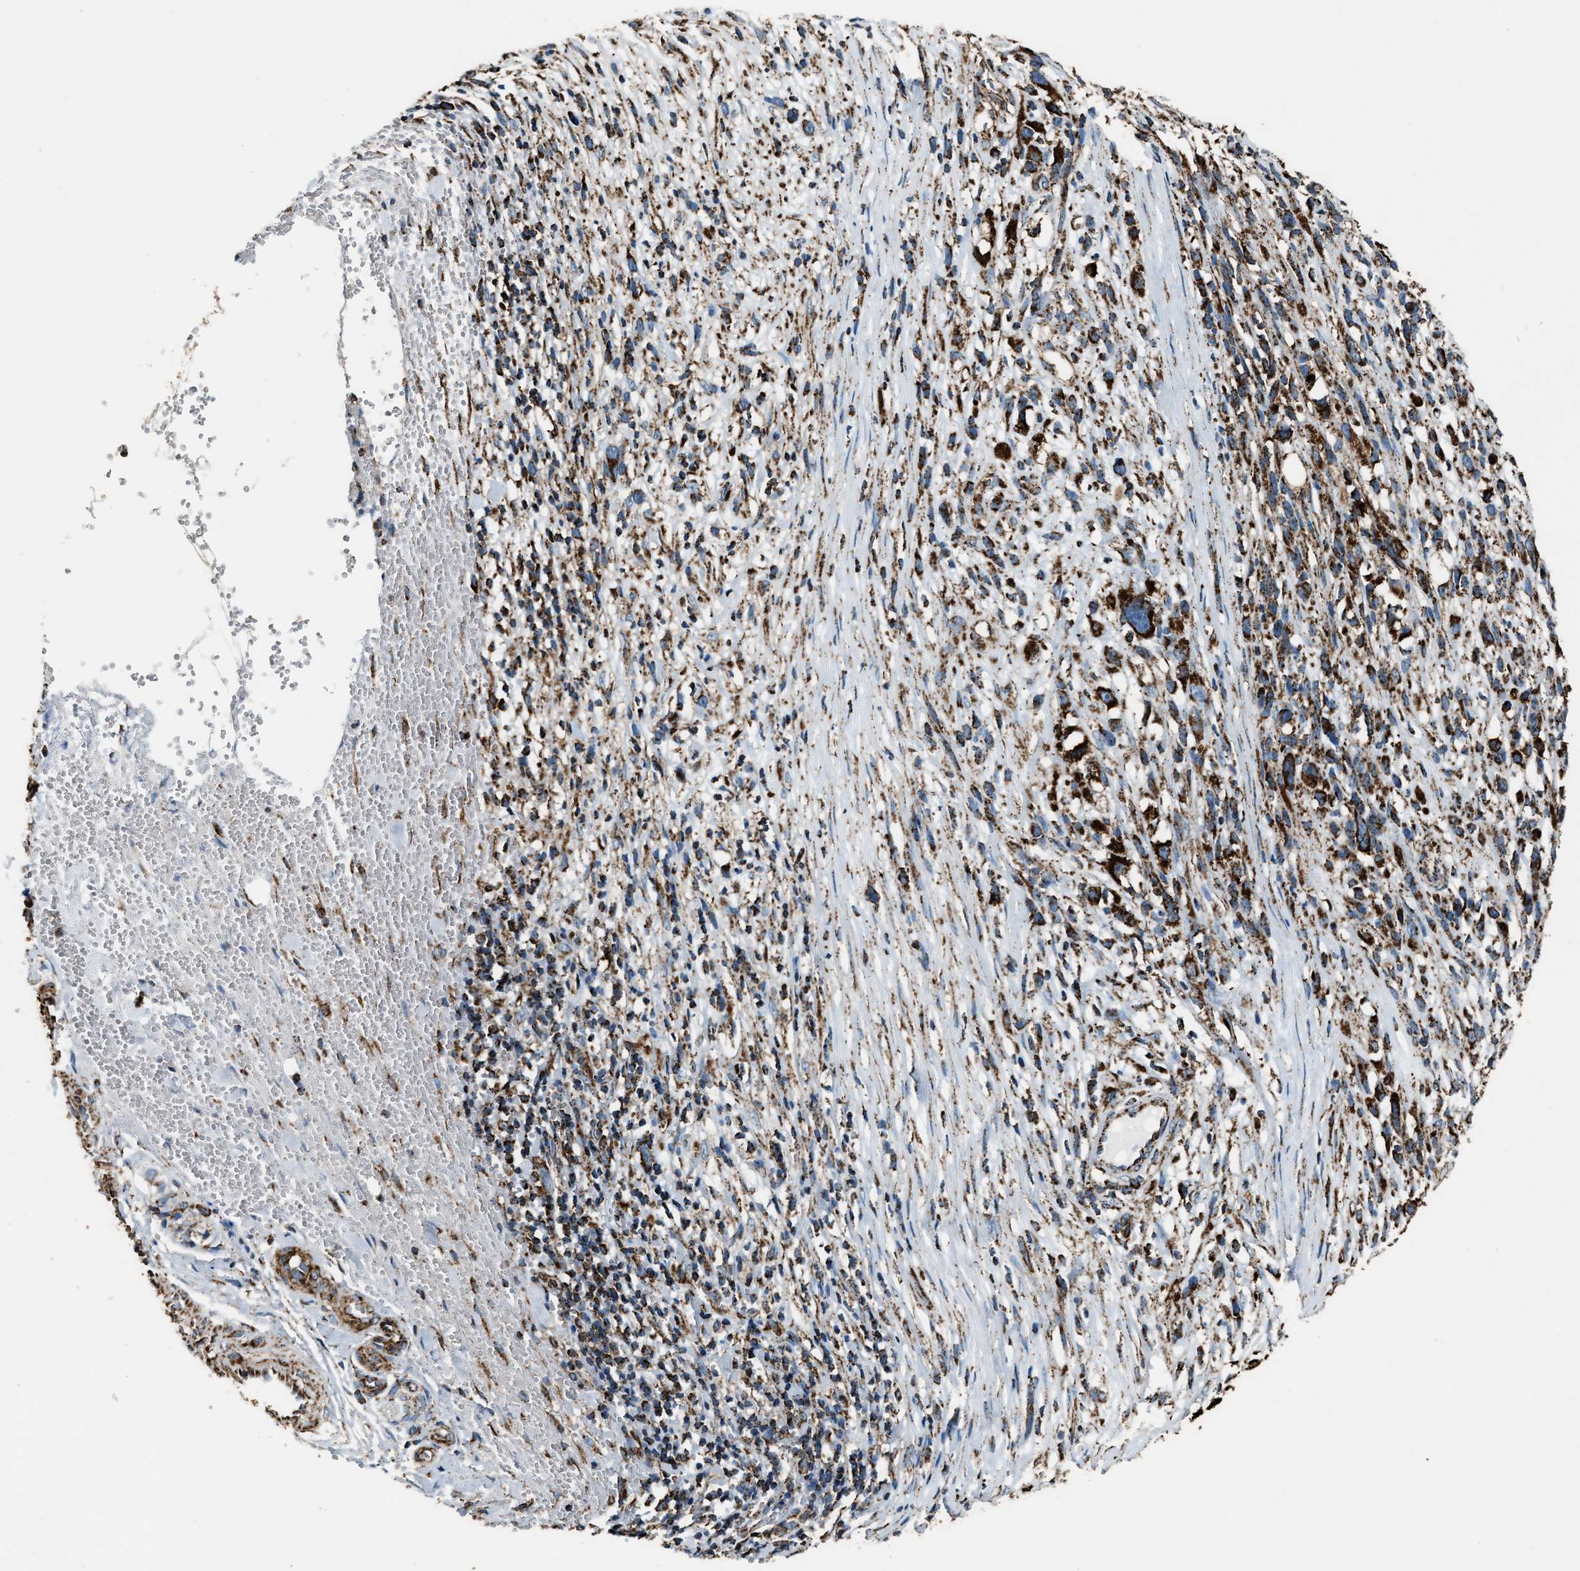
{"staining": {"intensity": "strong", "quantity": ">75%", "location": "cytoplasmic/membranous"}, "tissue": "melanoma", "cell_type": "Tumor cells", "image_type": "cancer", "snomed": [{"axis": "morphology", "description": "Malignant melanoma, NOS"}, {"axis": "topography", "description": "Skin"}], "caption": "A micrograph showing strong cytoplasmic/membranous staining in approximately >75% of tumor cells in melanoma, as visualized by brown immunohistochemical staining.", "gene": "MDH2", "patient": {"sex": "female", "age": 55}}